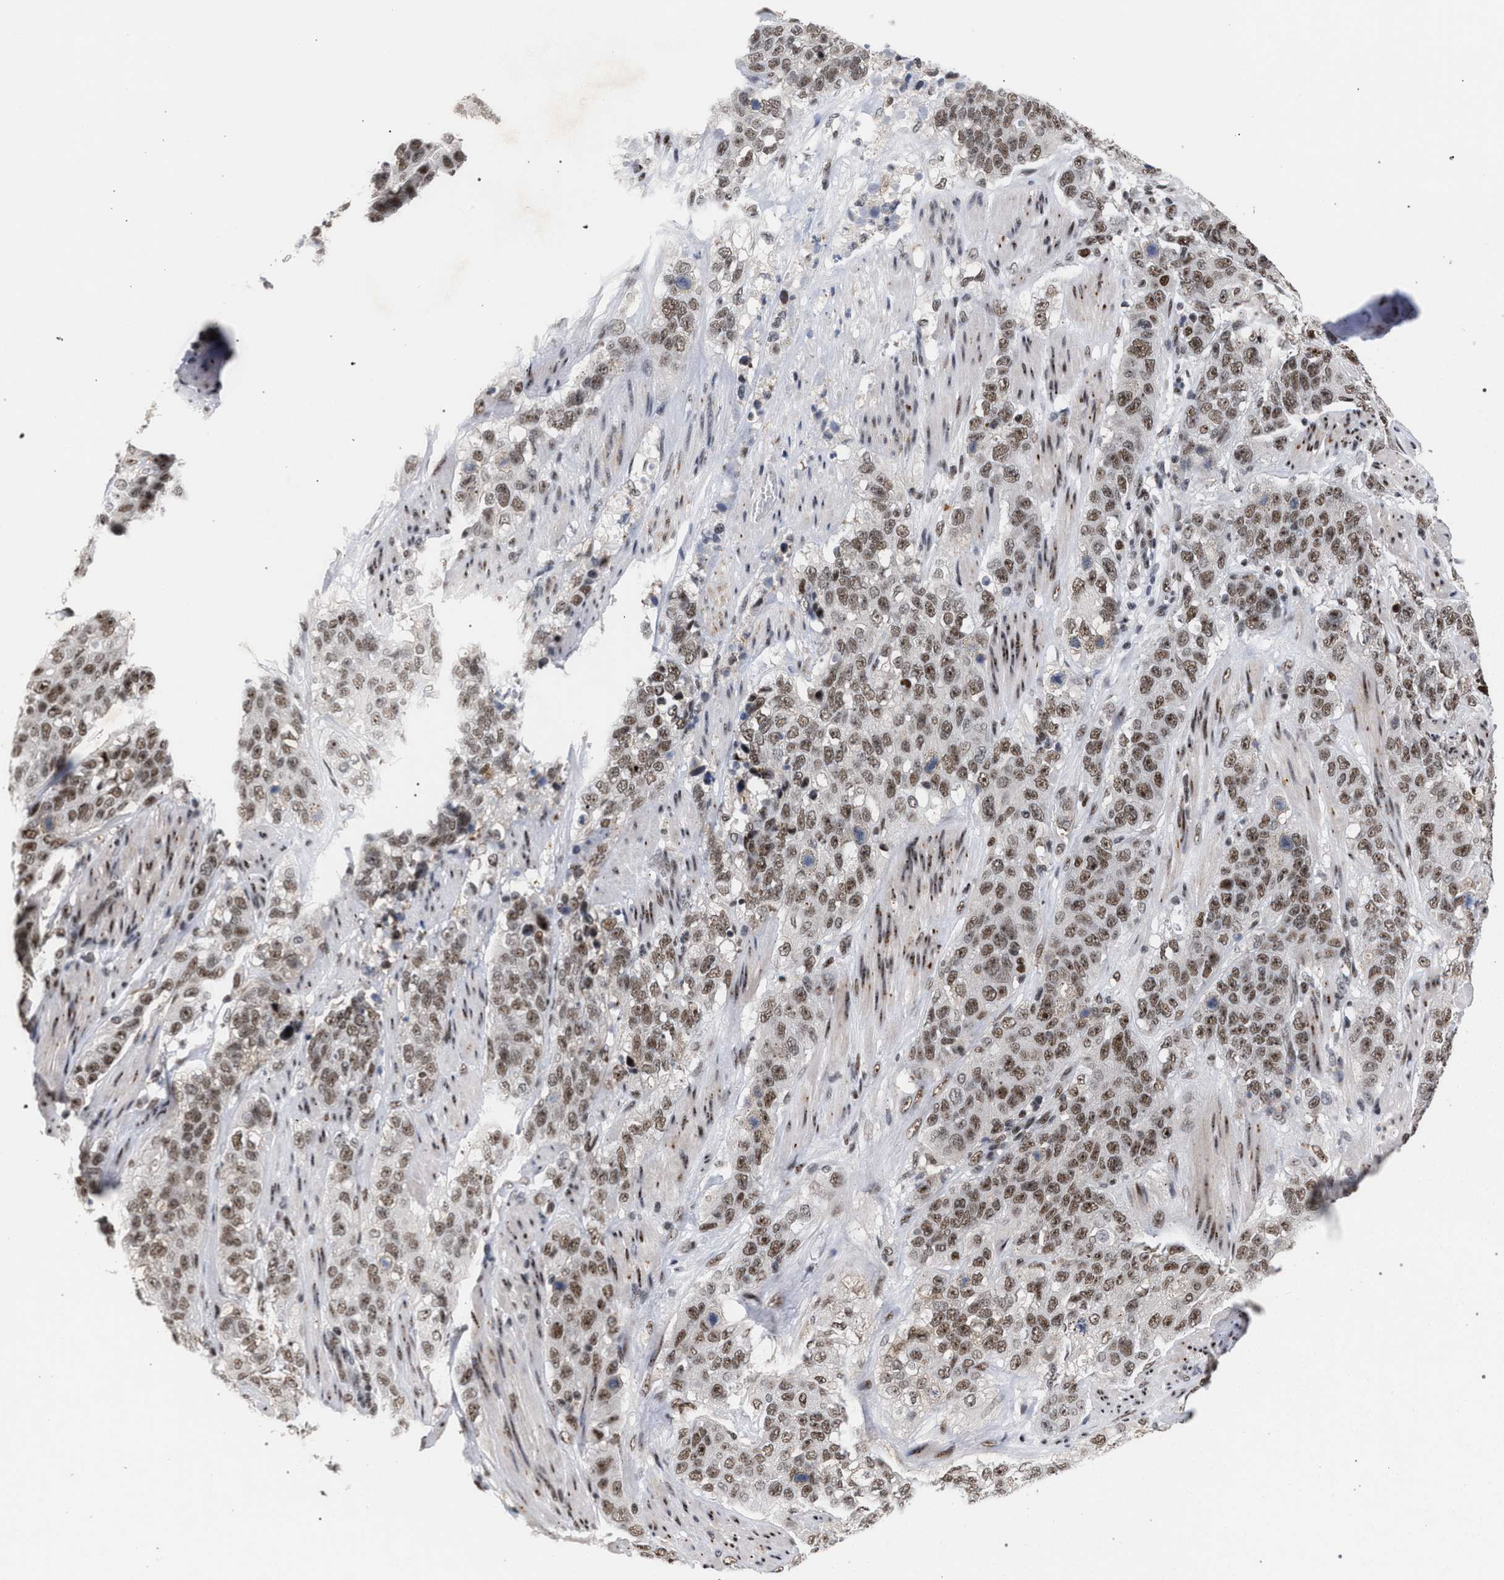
{"staining": {"intensity": "moderate", "quantity": ">75%", "location": "nuclear"}, "tissue": "stomach cancer", "cell_type": "Tumor cells", "image_type": "cancer", "snomed": [{"axis": "morphology", "description": "Adenocarcinoma, NOS"}, {"axis": "topography", "description": "Stomach"}], "caption": "Immunohistochemical staining of human stomach adenocarcinoma demonstrates medium levels of moderate nuclear protein staining in about >75% of tumor cells.", "gene": "SCAF4", "patient": {"sex": "male", "age": 48}}